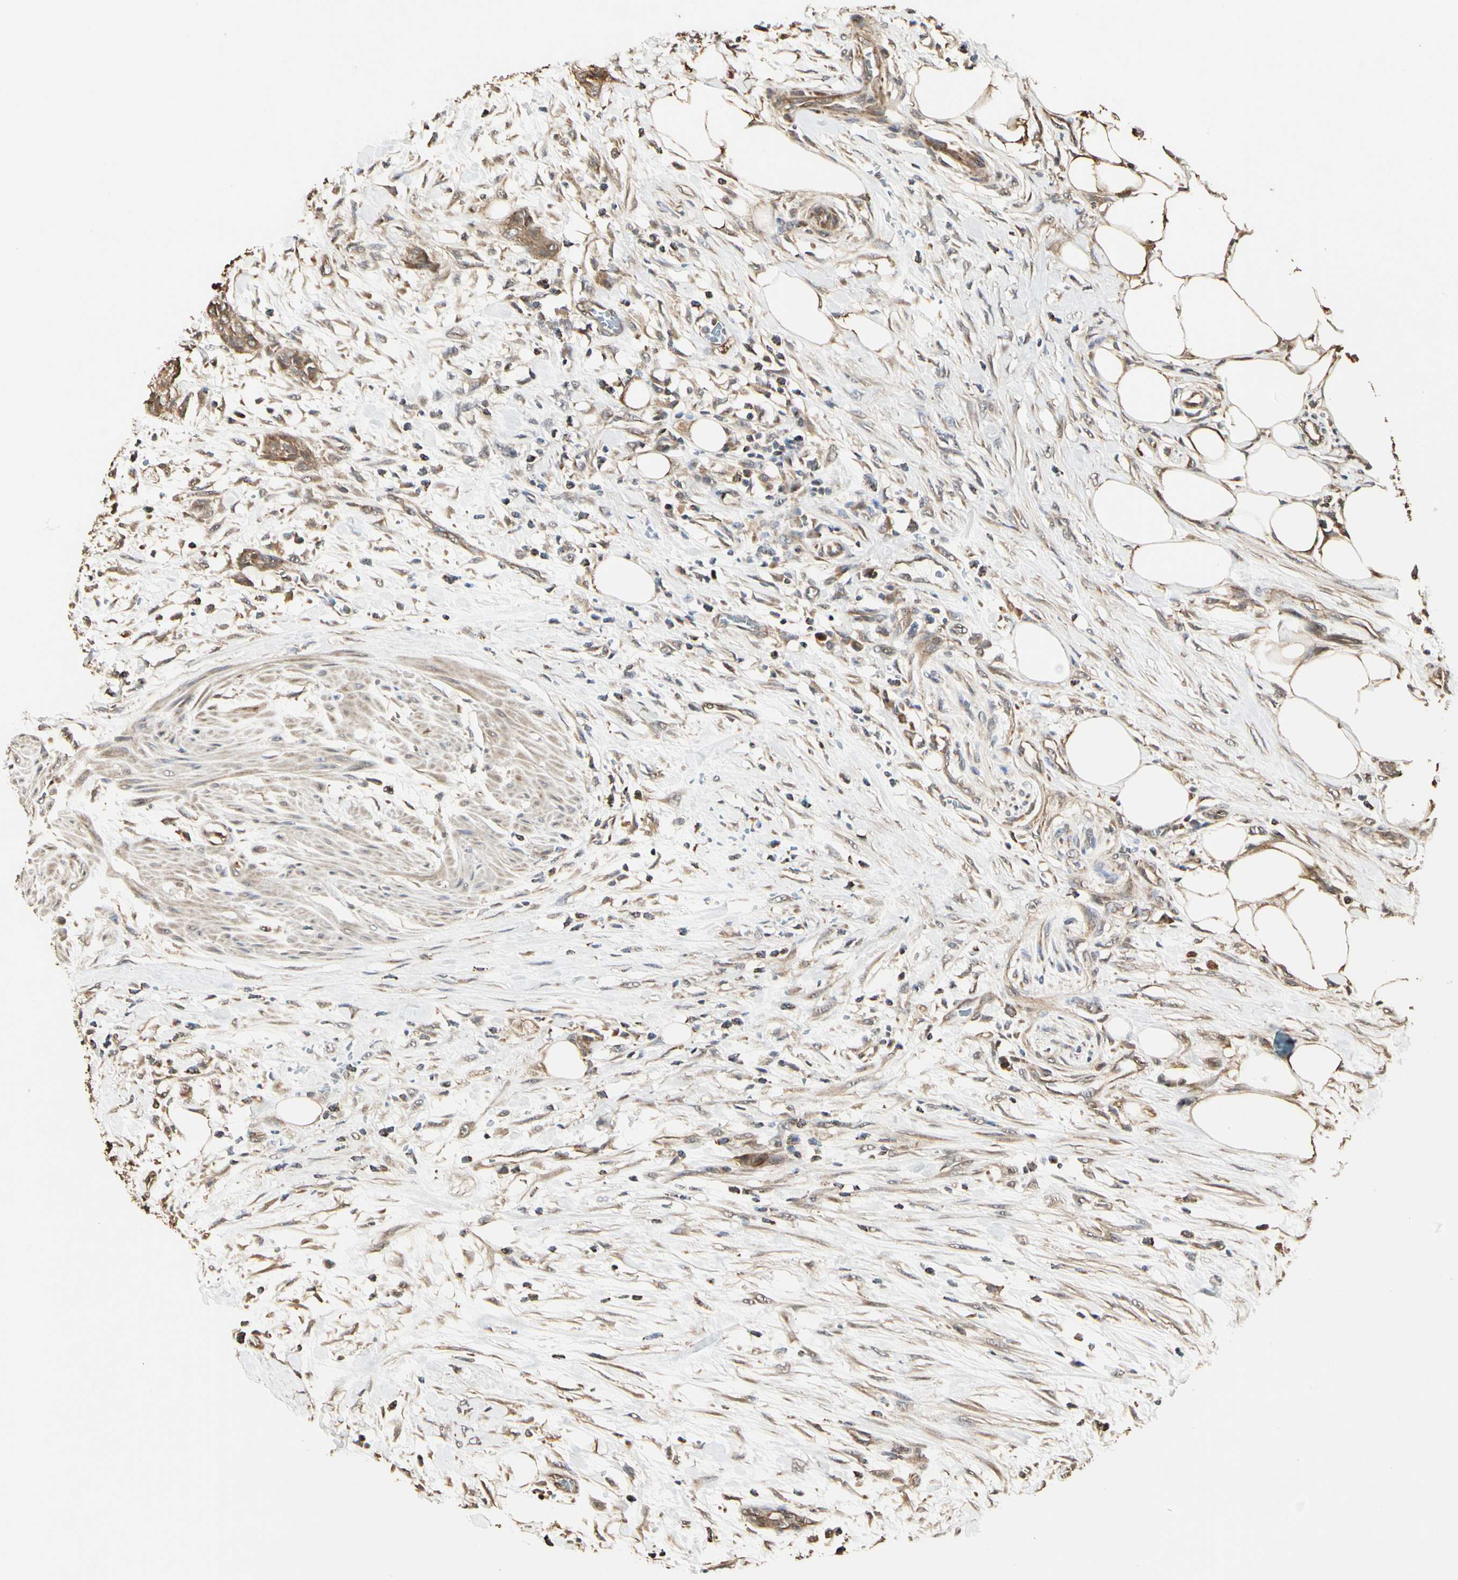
{"staining": {"intensity": "moderate", "quantity": ">75%", "location": "cytoplasmic/membranous"}, "tissue": "urothelial cancer", "cell_type": "Tumor cells", "image_type": "cancer", "snomed": [{"axis": "morphology", "description": "Urothelial carcinoma, High grade"}, {"axis": "topography", "description": "Urinary bladder"}], "caption": "A brown stain shows moderate cytoplasmic/membranous positivity of a protein in human urothelial carcinoma (high-grade) tumor cells. The staining was performed using DAB to visualize the protein expression in brown, while the nuclei were stained in blue with hematoxylin (Magnification: 20x).", "gene": "TAOK1", "patient": {"sex": "male", "age": 35}}